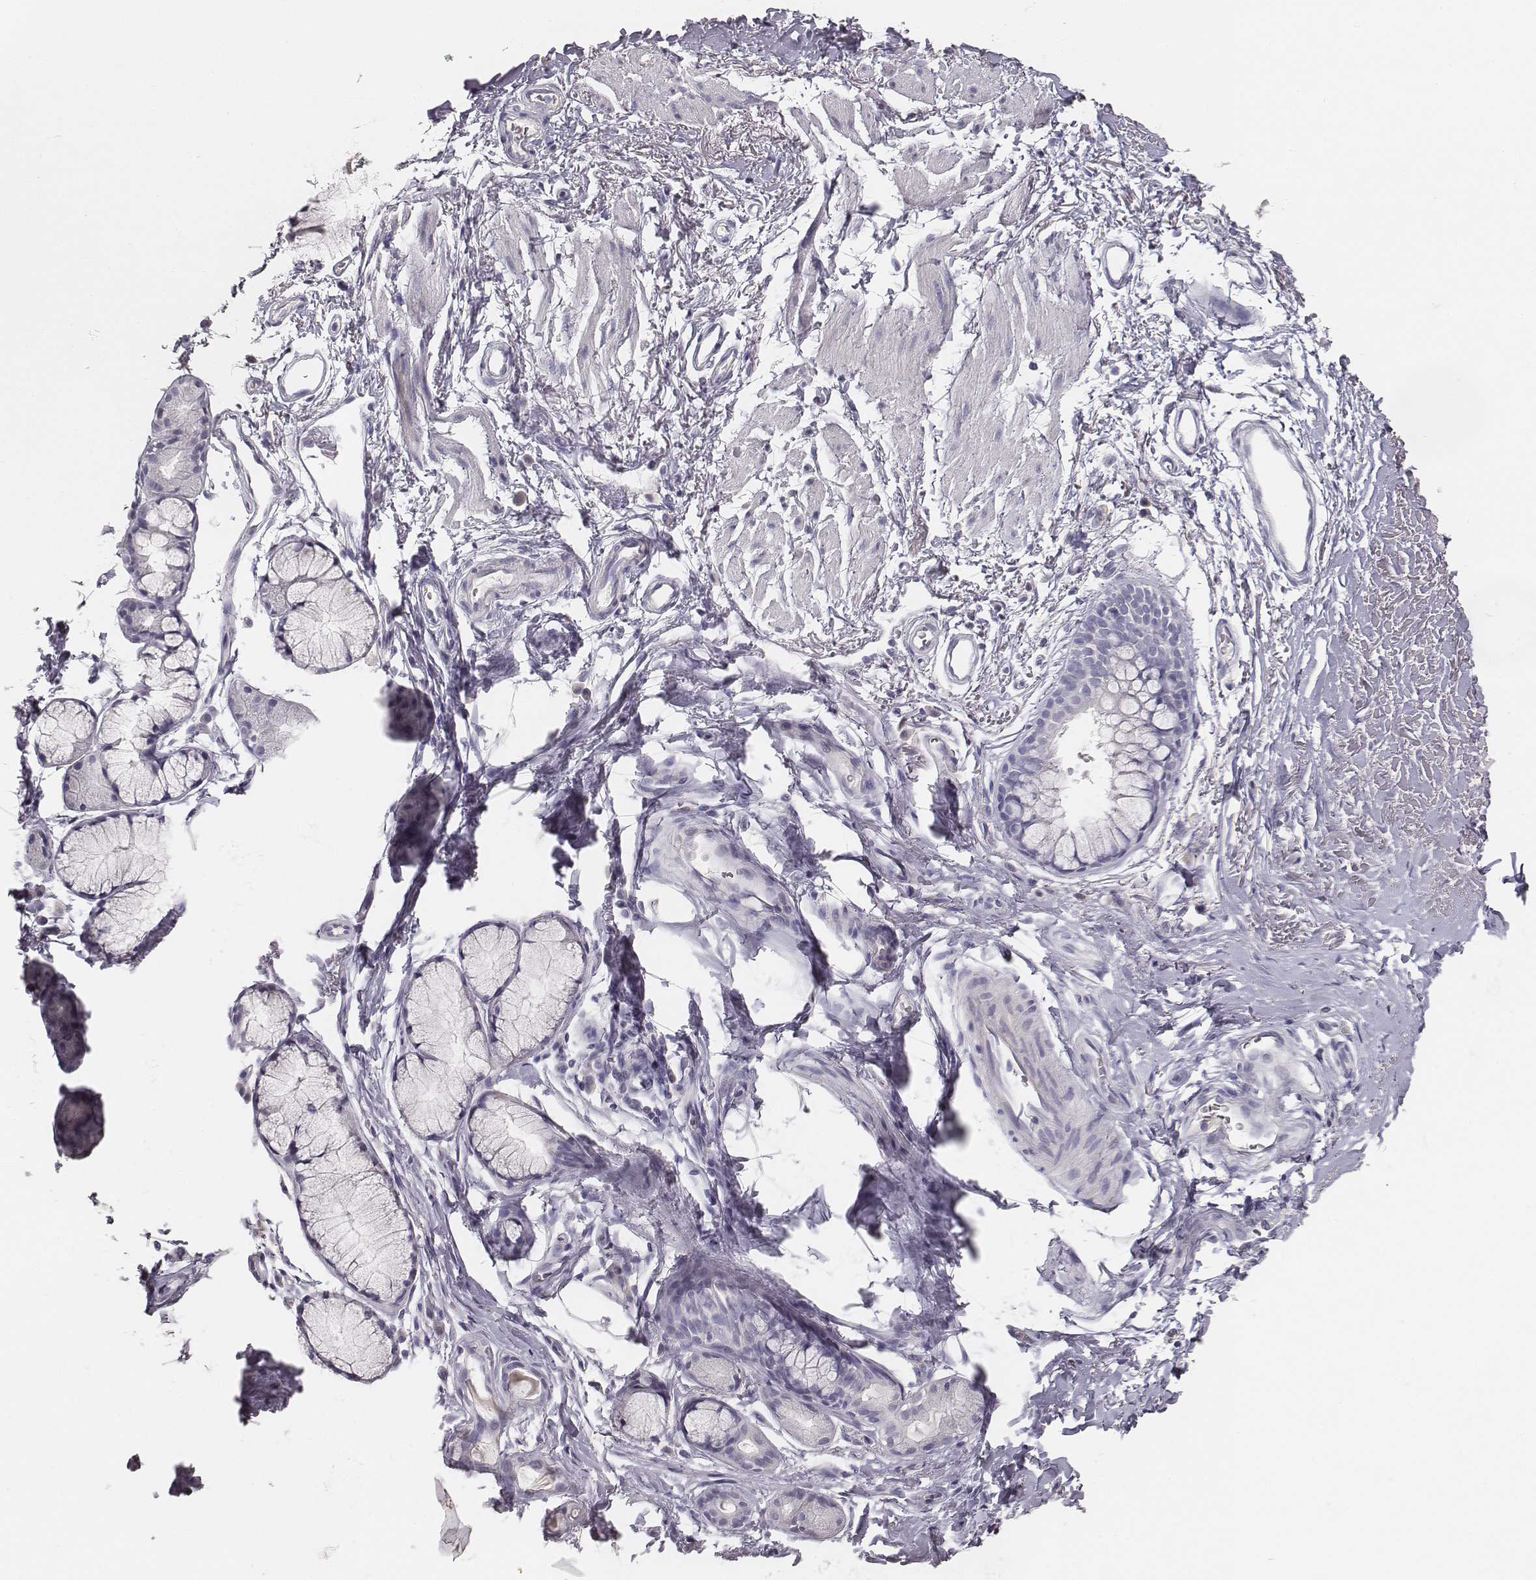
{"staining": {"intensity": "negative", "quantity": "none", "location": "none"}, "tissue": "soft tissue", "cell_type": "Fibroblasts", "image_type": "normal", "snomed": [{"axis": "morphology", "description": "Normal tissue, NOS"}, {"axis": "topography", "description": "Cartilage tissue"}, {"axis": "topography", "description": "Bronchus"}], "caption": "Immunohistochemistry image of normal soft tissue stained for a protein (brown), which demonstrates no staining in fibroblasts.", "gene": "MYH6", "patient": {"sex": "female", "age": 79}}